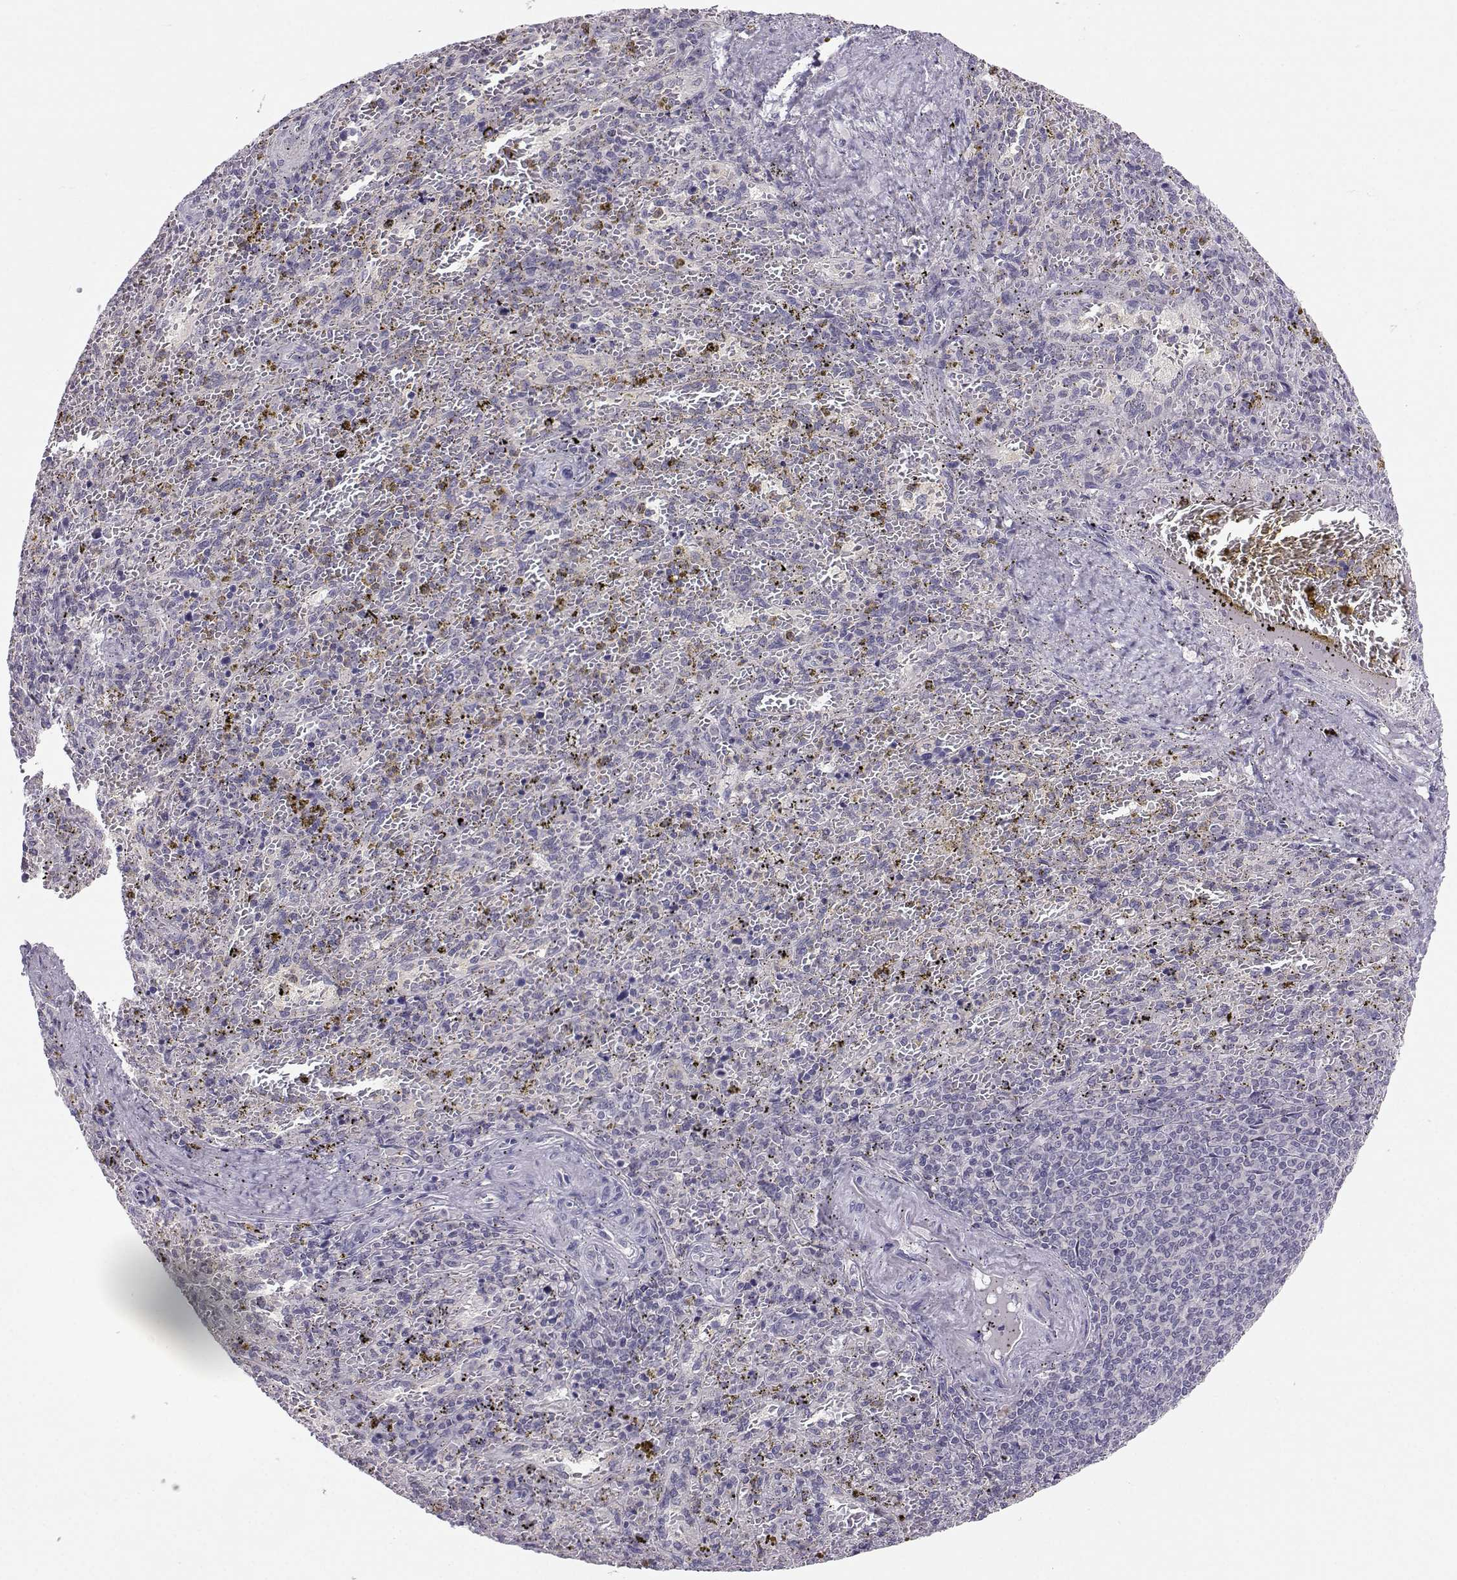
{"staining": {"intensity": "negative", "quantity": "none", "location": "none"}, "tissue": "spleen", "cell_type": "Cells in red pulp", "image_type": "normal", "snomed": [{"axis": "morphology", "description": "Normal tissue, NOS"}, {"axis": "topography", "description": "Spleen"}], "caption": "Photomicrograph shows no significant protein staining in cells in red pulp of unremarkable spleen.", "gene": "MROH7", "patient": {"sex": "female", "age": 50}}